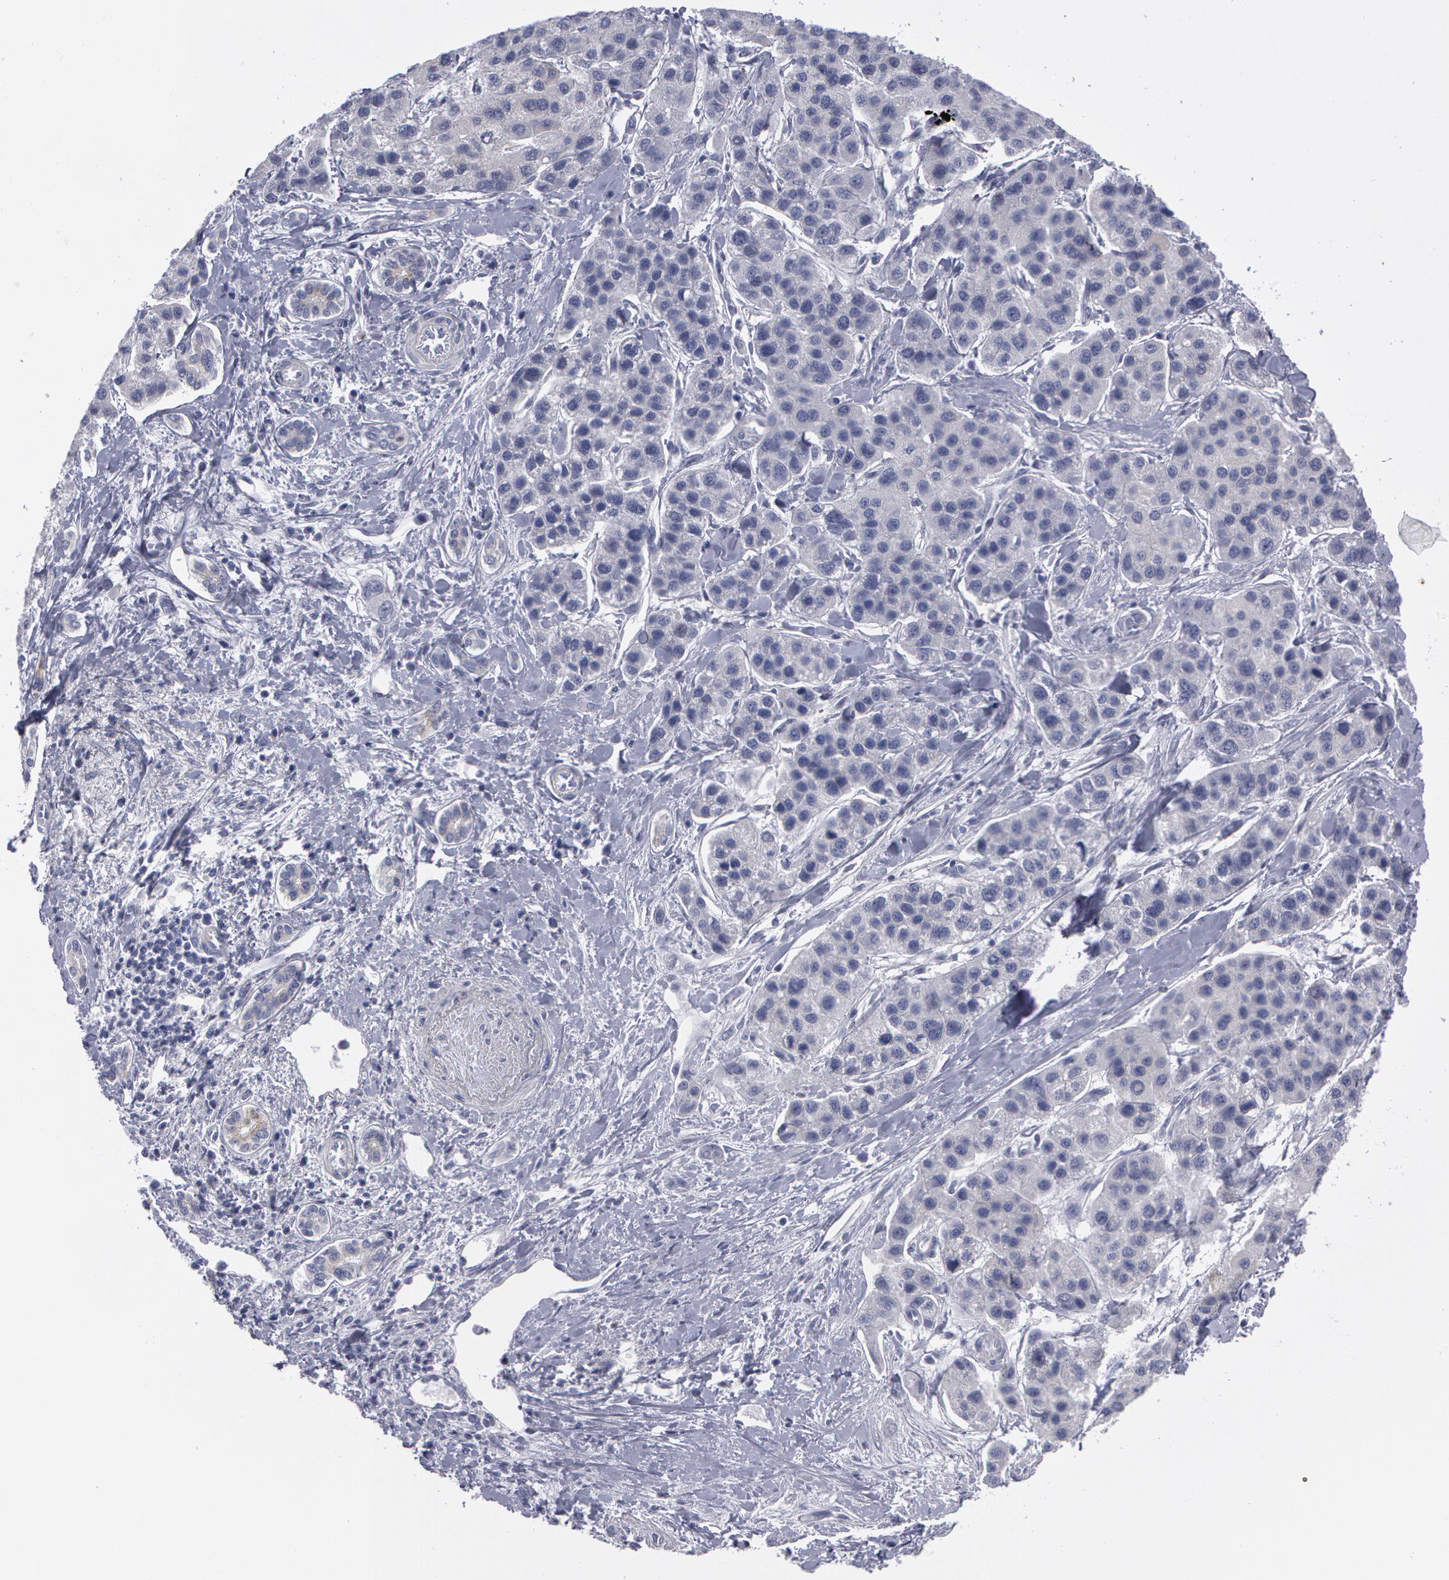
{"staining": {"intensity": "negative", "quantity": "none", "location": "none"}, "tissue": "liver cancer", "cell_type": "Tumor cells", "image_type": "cancer", "snomed": [{"axis": "morphology", "description": "Carcinoma, Hepatocellular, NOS"}, {"axis": "topography", "description": "Liver"}], "caption": "This is an immunohistochemistry (IHC) photomicrograph of liver cancer (hepatocellular carcinoma). There is no expression in tumor cells.", "gene": "SMC1B", "patient": {"sex": "female", "age": 85}}